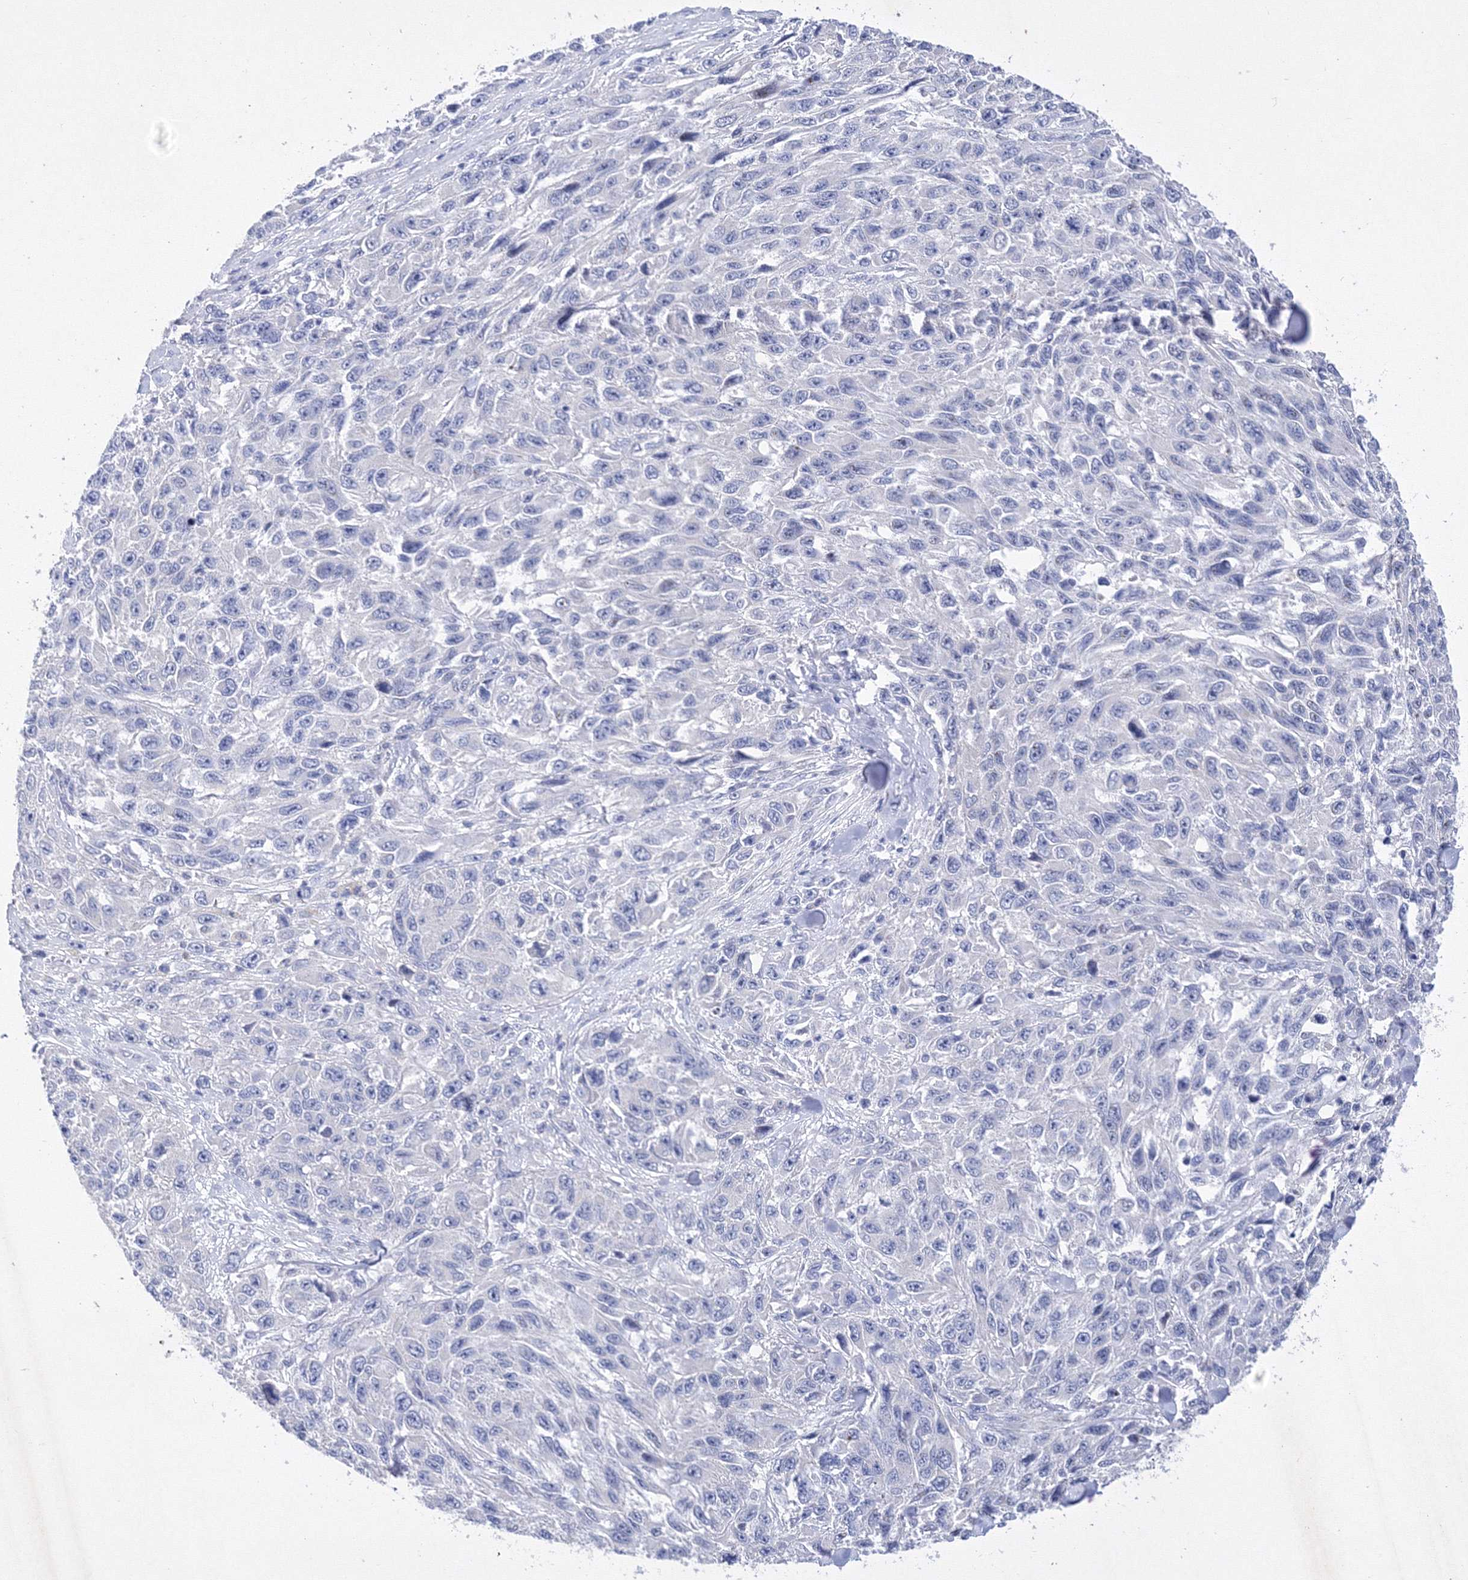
{"staining": {"intensity": "negative", "quantity": "none", "location": "none"}, "tissue": "melanoma", "cell_type": "Tumor cells", "image_type": "cancer", "snomed": [{"axis": "morphology", "description": "Malignant melanoma, NOS"}, {"axis": "topography", "description": "Skin"}], "caption": "Tumor cells are negative for protein expression in human melanoma.", "gene": "GPN1", "patient": {"sex": "female", "age": 96}}